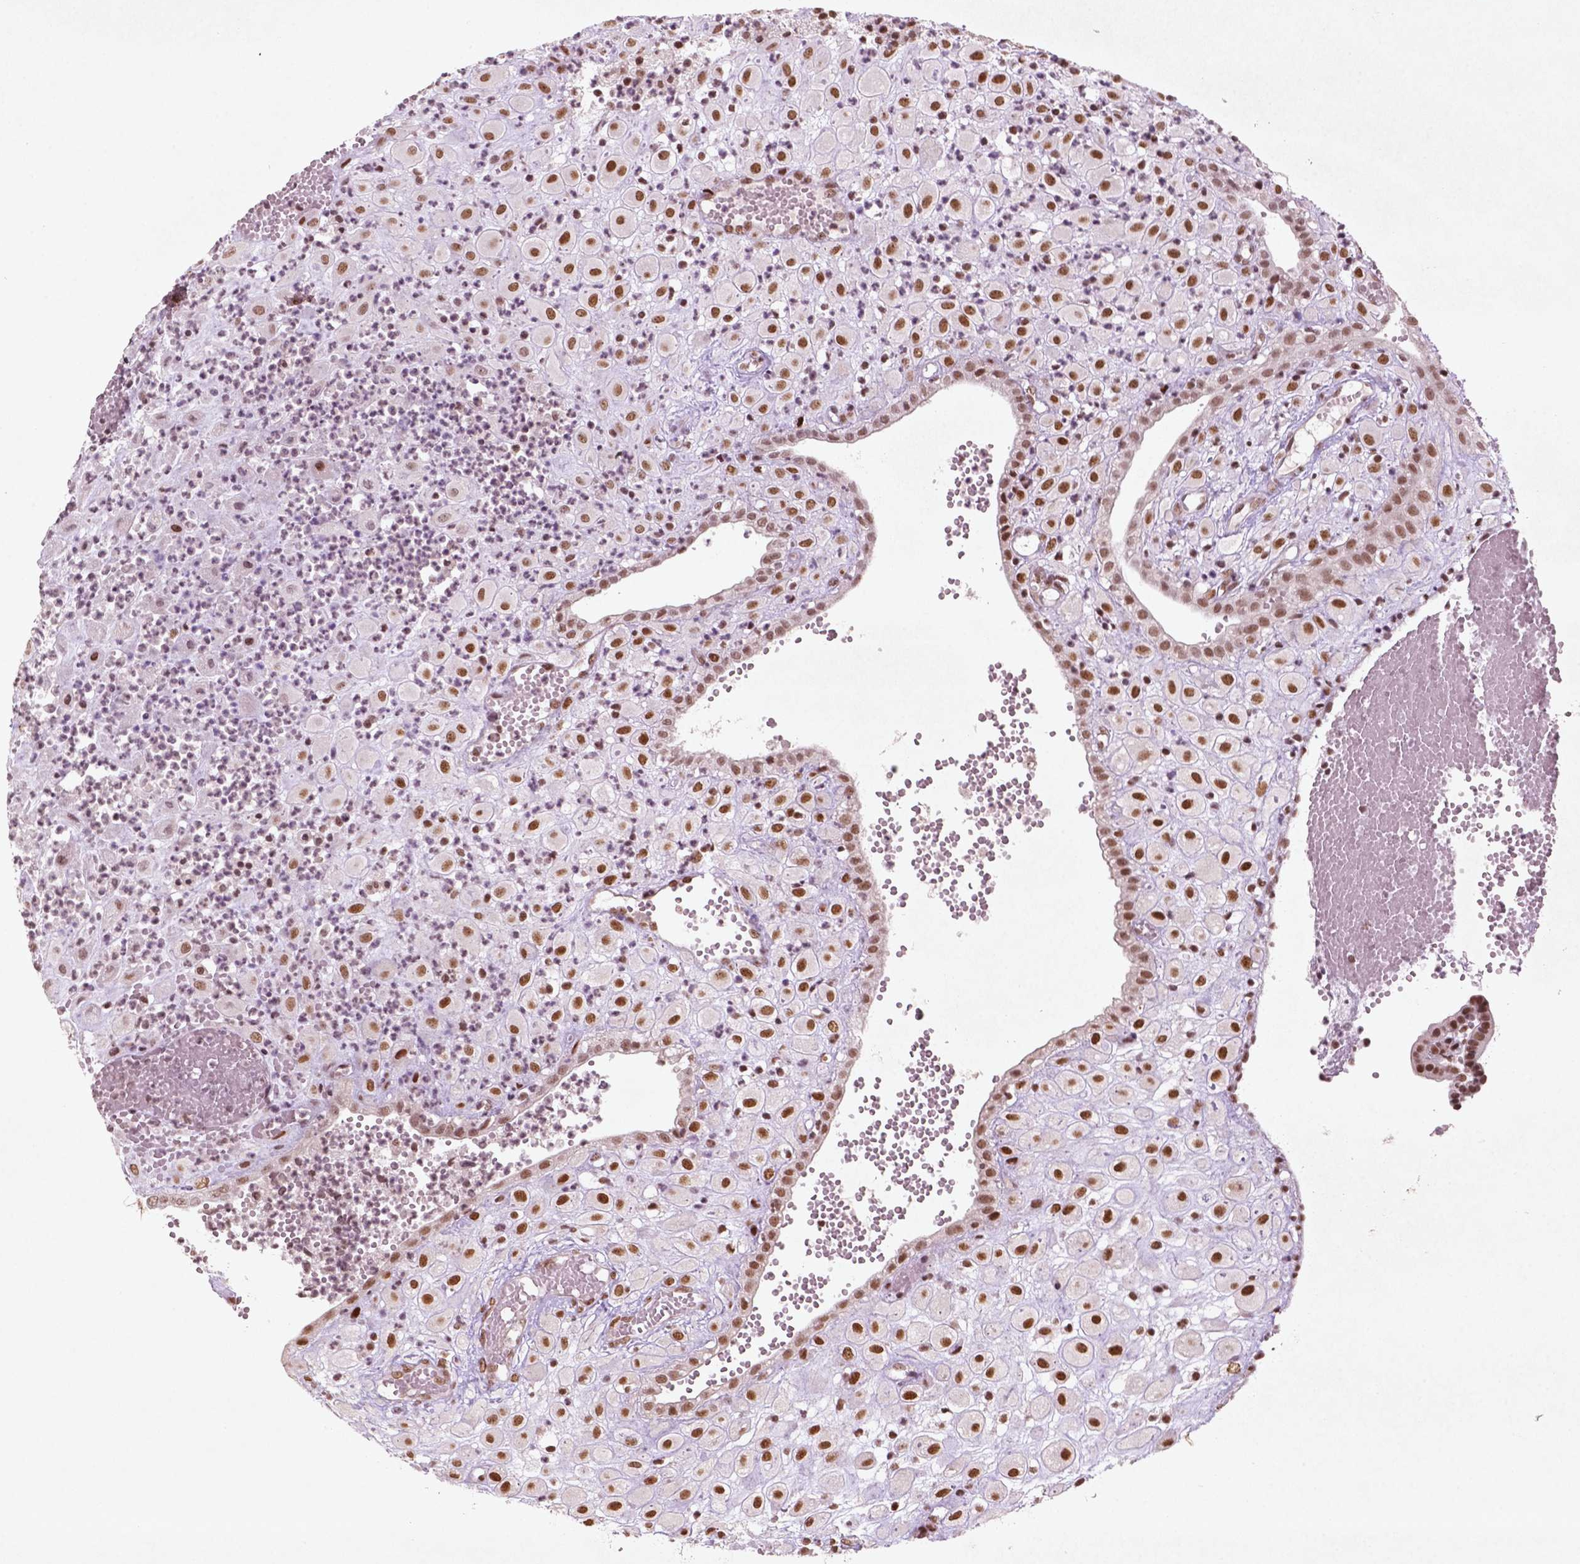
{"staining": {"intensity": "strong", "quantity": ">75%", "location": "nuclear"}, "tissue": "placenta", "cell_type": "Decidual cells", "image_type": "normal", "snomed": [{"axis": "morphology", "description": "Normal tissue, NOS"}, {"axis": "topography", "description": "Placenta"}], "caption": "An image of placenta stained for a protein shows strong nuclear brown staining in decidual cells. Nuclei are stained in blue.", "gene": "HMG20B", "patient": {"sex": "female", "age": 24}}